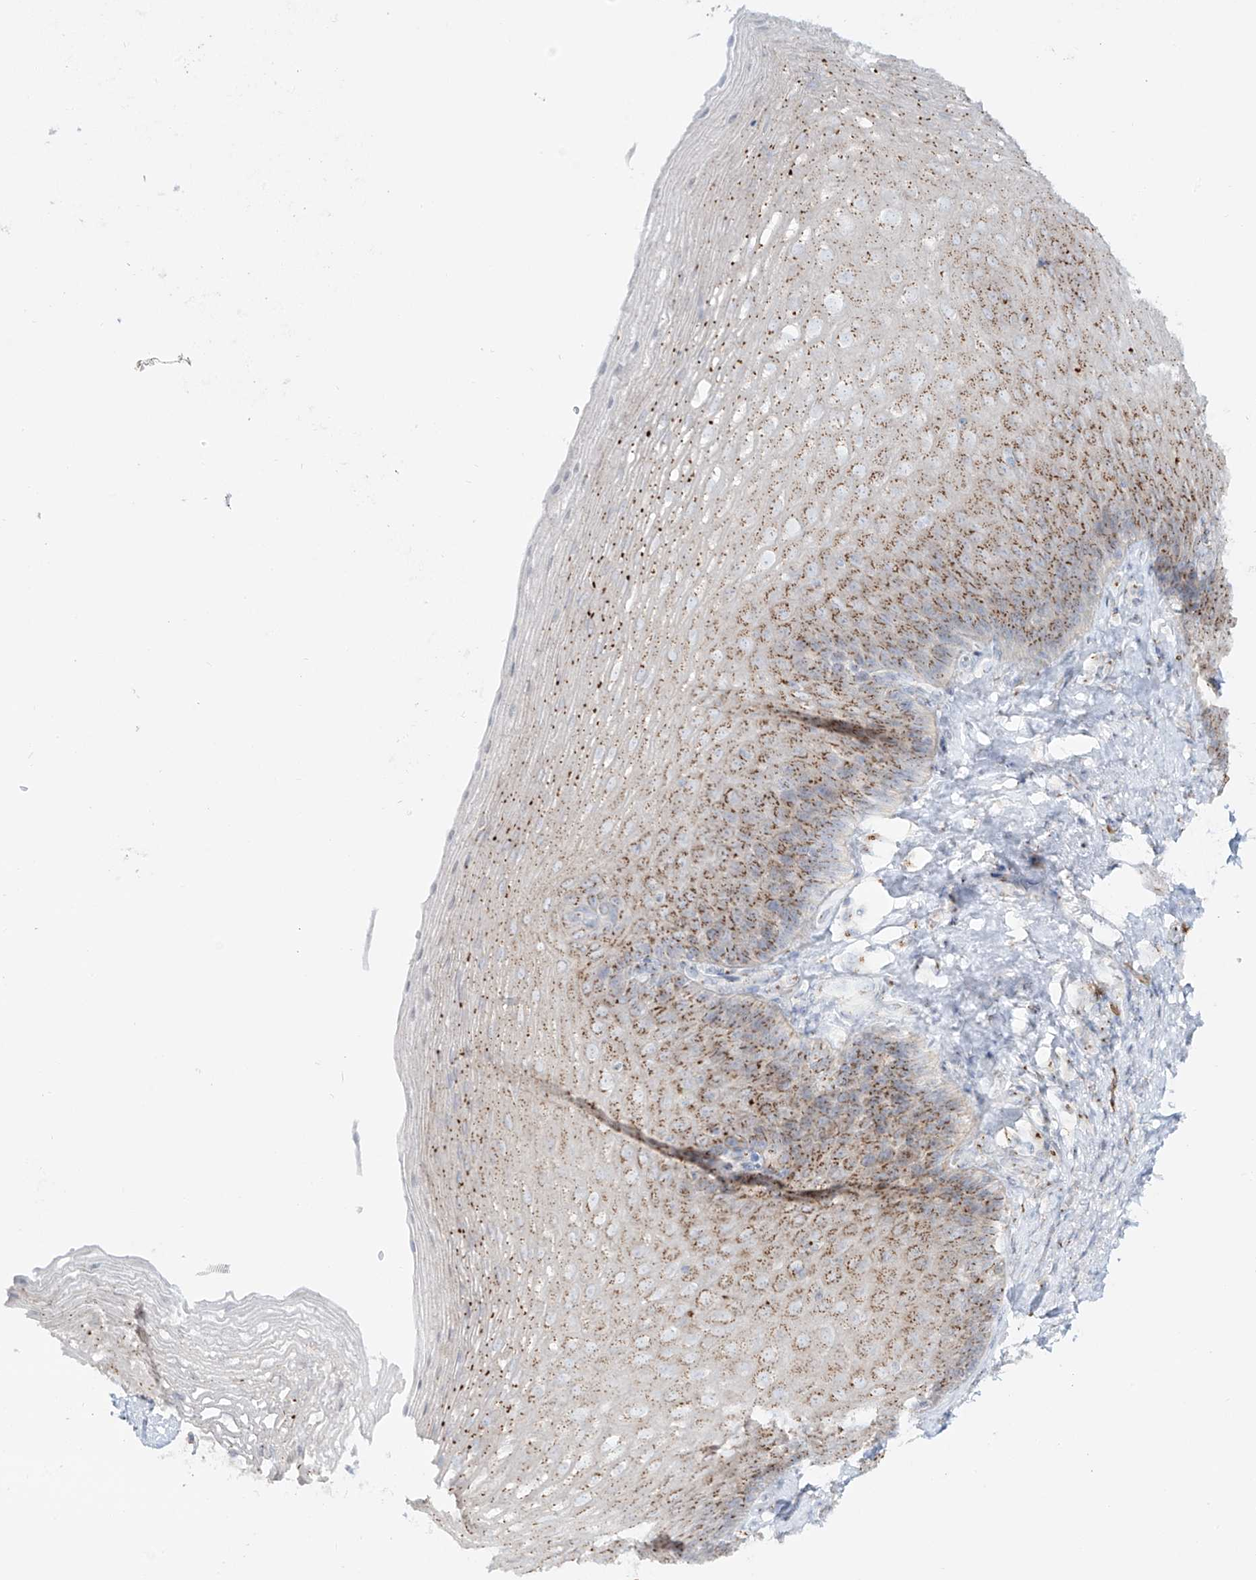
{"staining": {"intensity": "moderate", "quantity": ">75%", "location": "cytoplasmic/membranous"}, "tissue": "esophagus", "cell_type": "Squamous epithelial cells", "image_type": "normal", "snomed": [{"axis": "morphology", "description": "Normal tissue, NOS"}, {"axis": "topography", "description": "Esophagus"}], "caption": "The photomicrograph demonstrates a brown stain indicating the presence of a protein in the cytoplasmic/membranous of squamous epithelial cells in esophagus. (Stains: DAB in brown, nuclei in blue, Microscopy: brightfield microscopy at high magnification).", "gene": "BSDC1", "patient": {"sex": "female", "age": 66}}